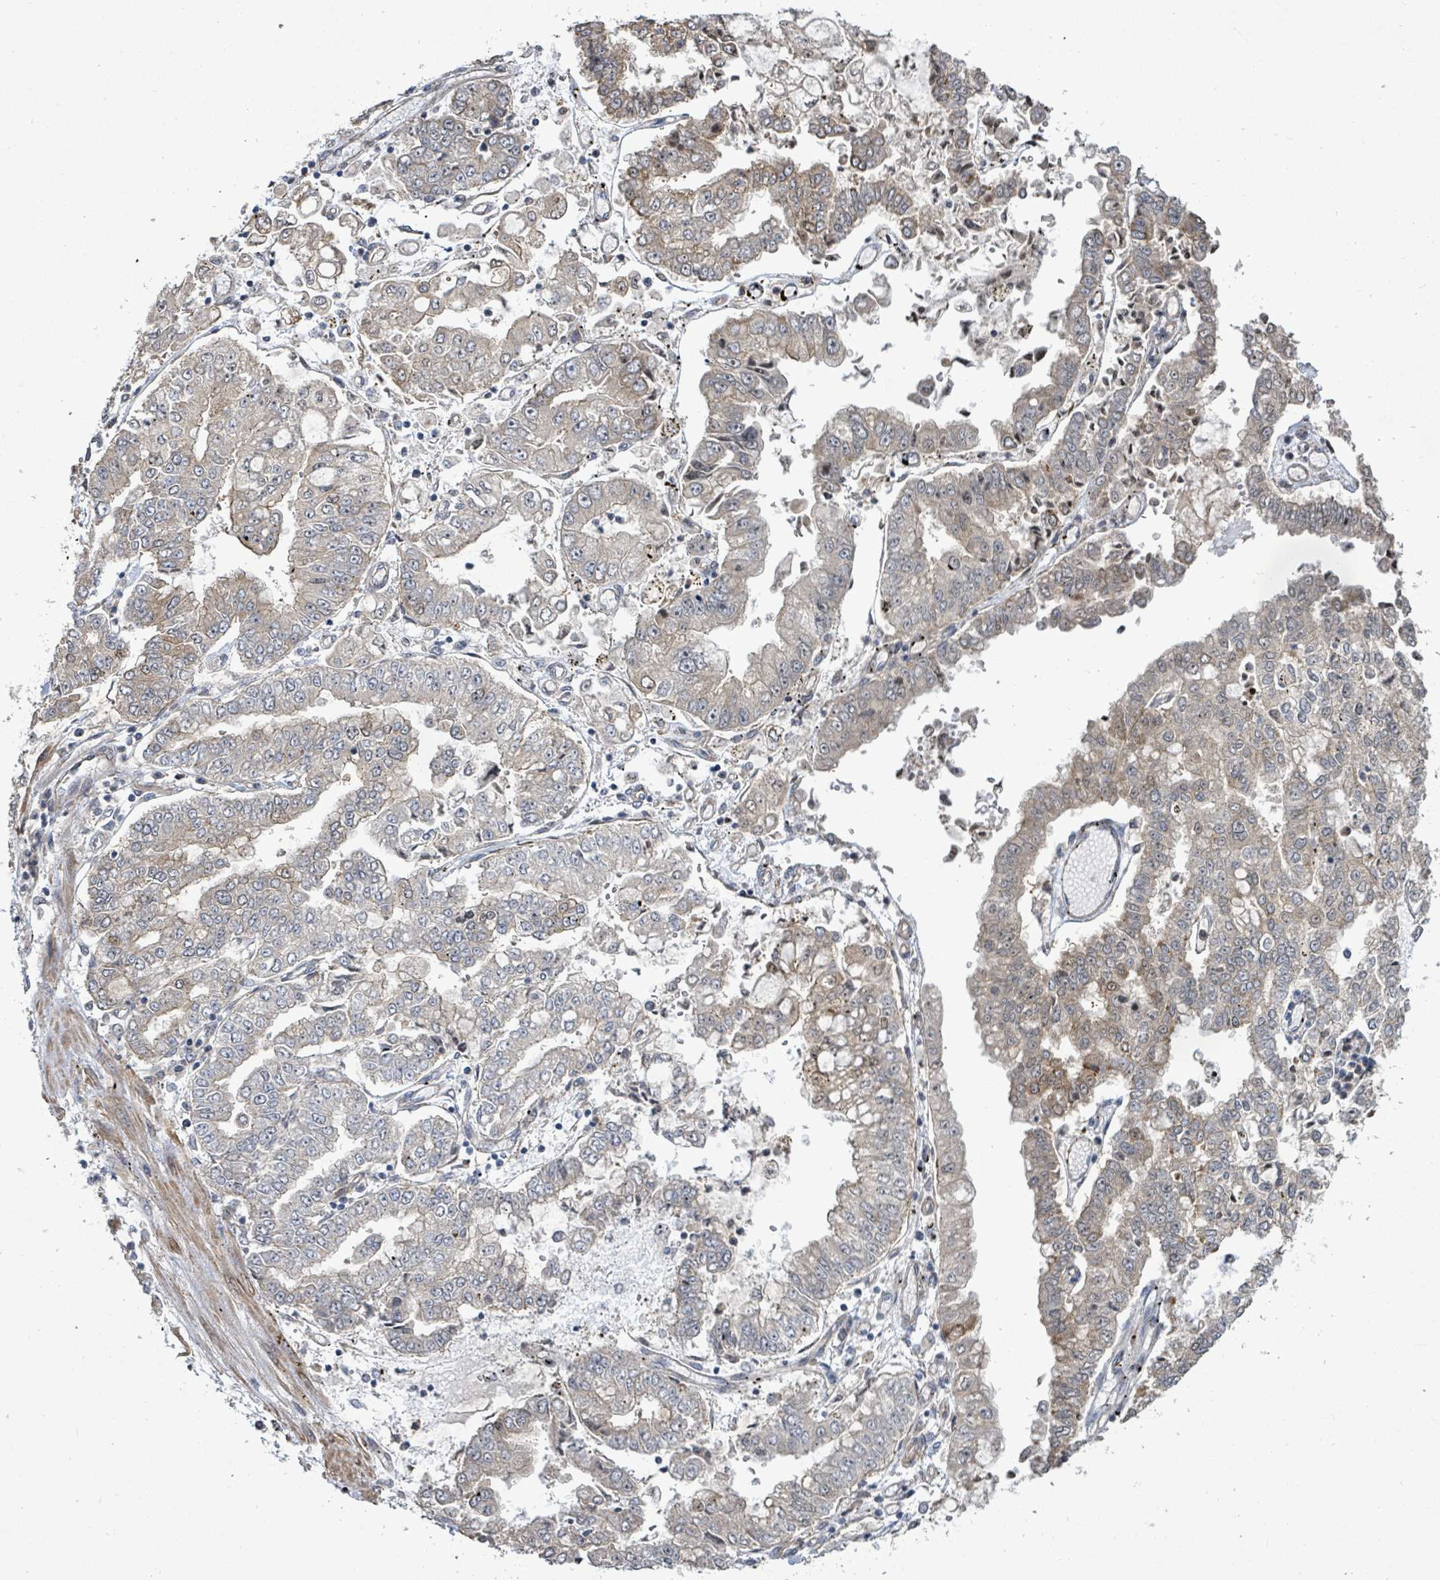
{"staining": {"intensity": "moderate", "quantity": "<25%", "location": "cytoplasmic/membranous"}, "tissue": "stomach cancer", "cell_type": "Tumor cells", "image_type": "cancer", "snomed": [{"axis": "morphology", "description": "Adenocarcinoma, NOS"}, {"axis": "topography", "description": "Stomach"}], "caption": "This is an image of IHC staining of stomach cancer, which shows moderate expression in the cytoplasmic/membranous of tumor cells.", "gene": "KBTBD11", "patient": {"sex": "male", "age": 76}}